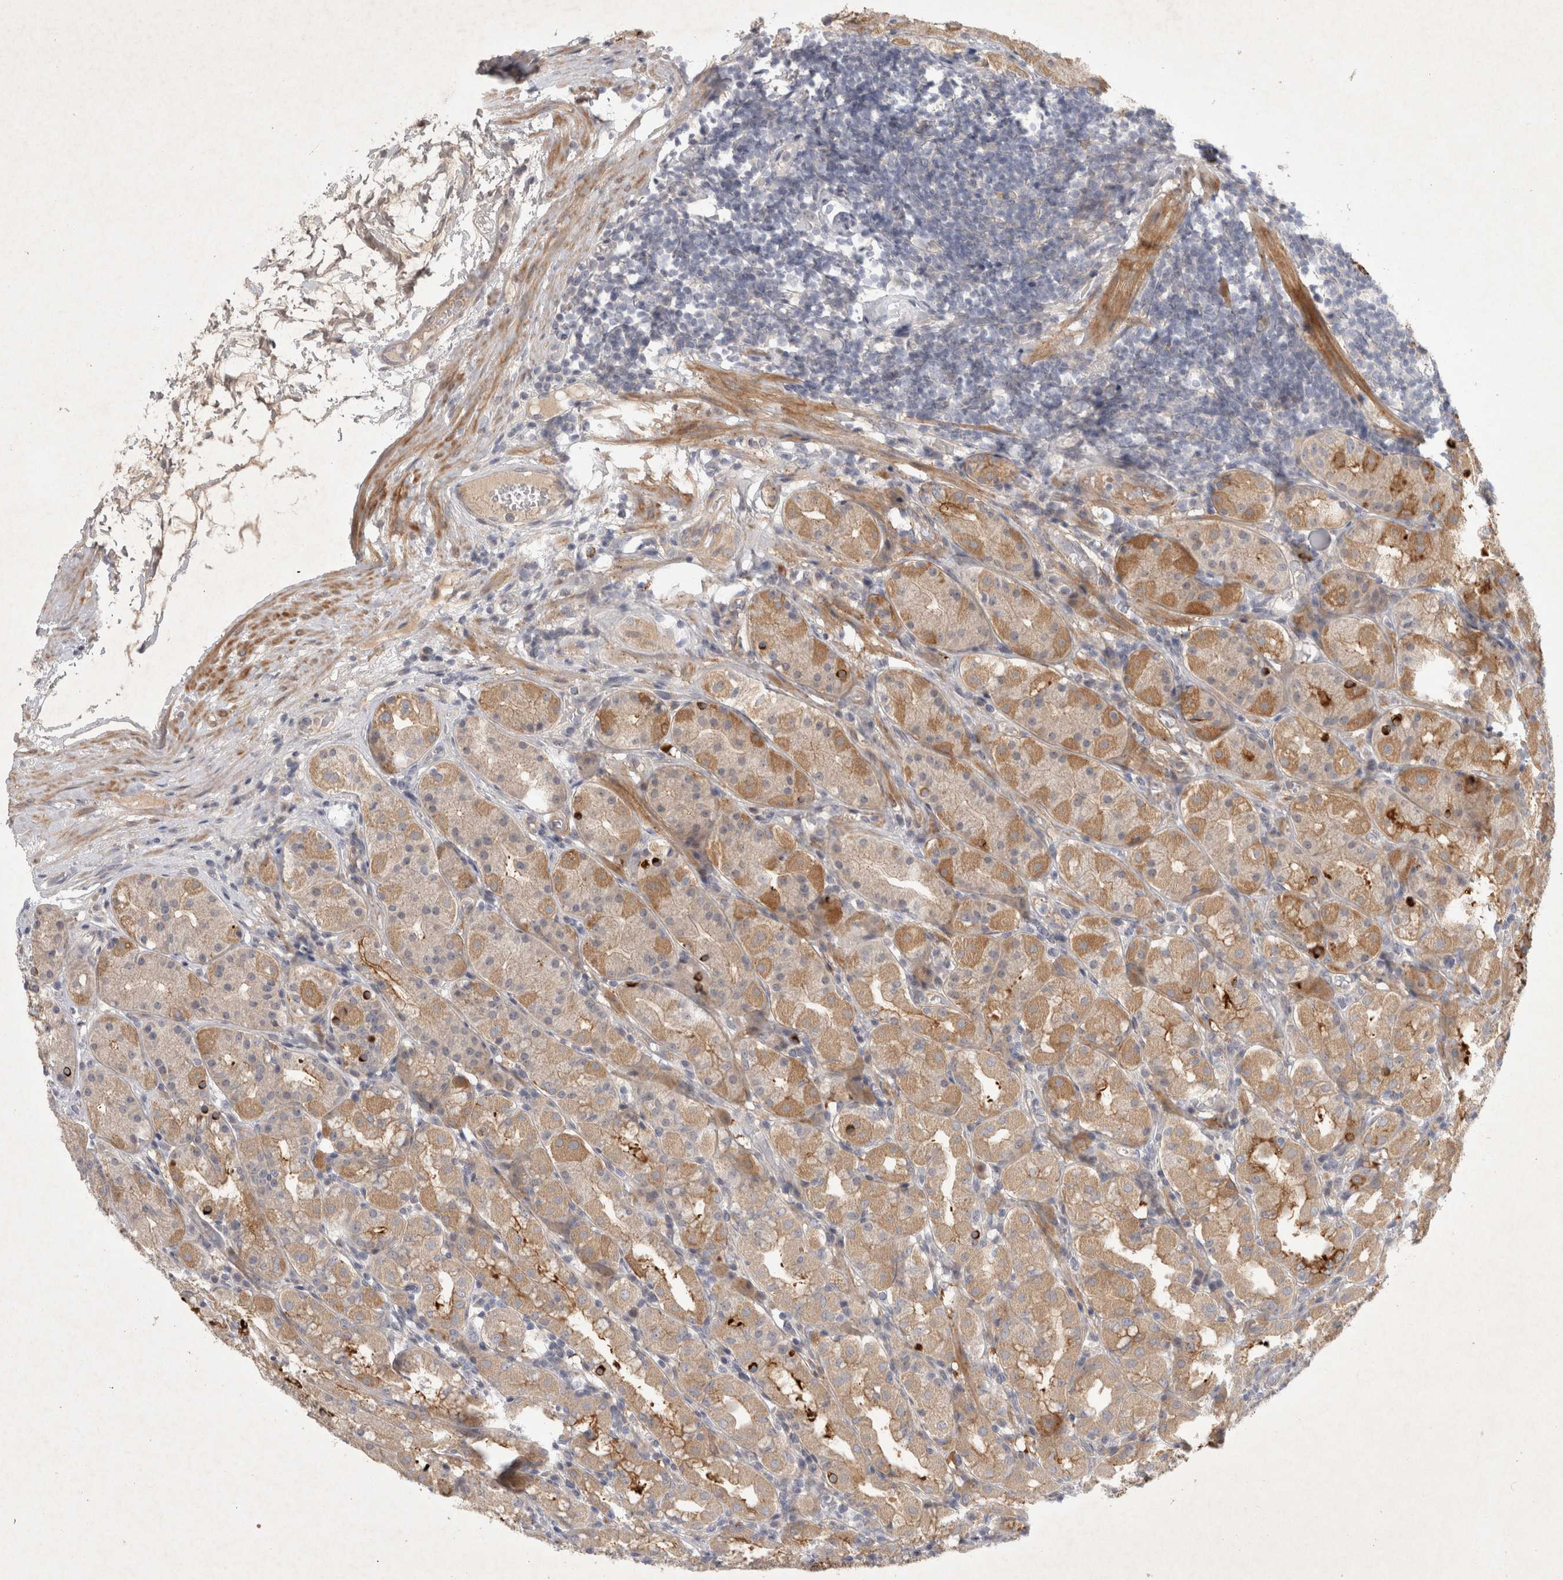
{"staining": {"intensity": "strong", "quantity": "25%-75%", "location": "cytoplasmic/membranous"}, "tissue": "stomach", "cell_type": "Glandular cells", "image_type": "normal", "snomed": [{"axis": "morphology", "description": "Normal tissue, NOS"}, {"axis": "topography", "description": "Stomach, lower"}], "caption": "Immunohistochemistry (DAB) staining of normal stomach exhibits strong cytoplasmic/membranous protein positivity in about 25%-75% of glandular cells. Nuclei are stained in blue.", "gene": "BZW2", "patient": {"sex": "female", "age": 56}}